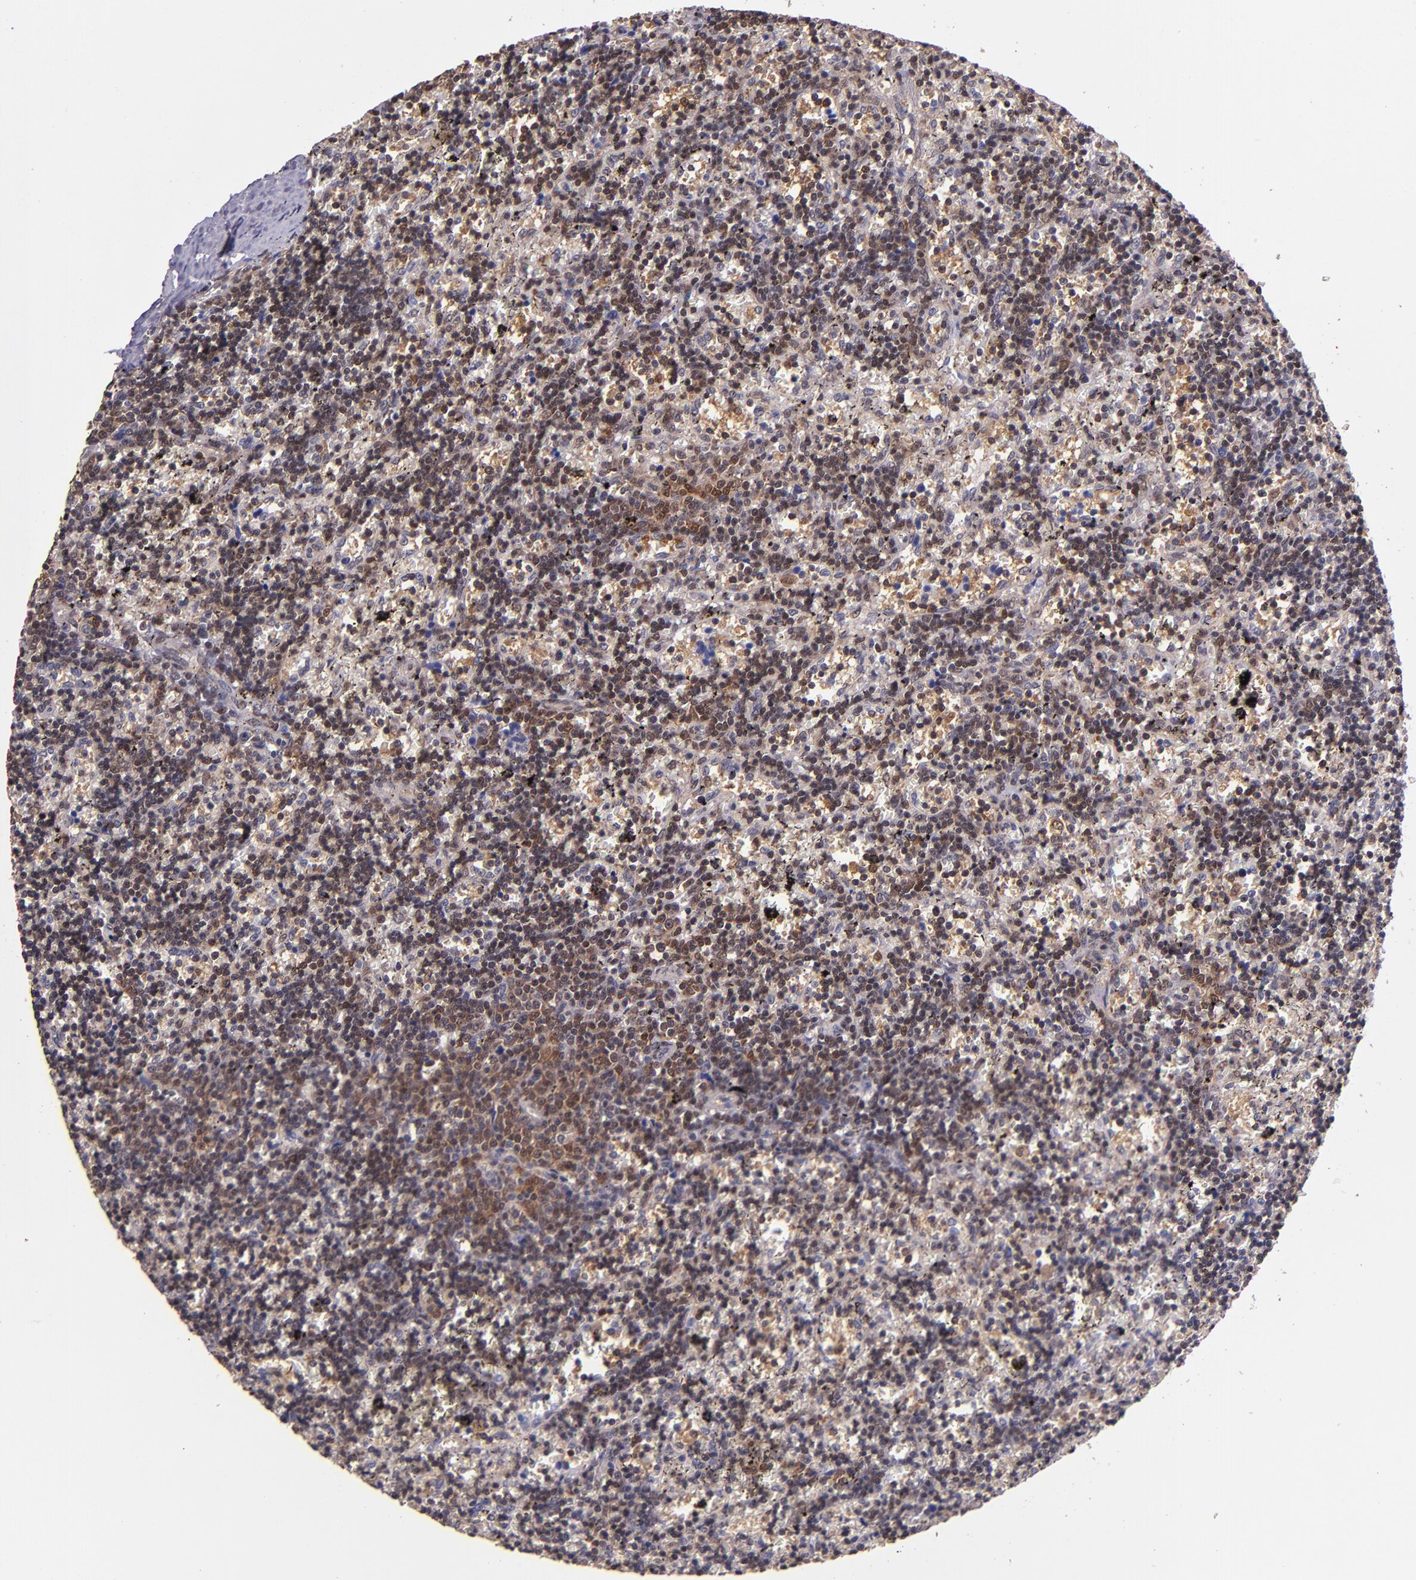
{"staining": {"intensity": "weak", "quantity": "25%-75%", "location": "cytoplasmic/membranous,nuclear"}, "tissue": "lymphoma", "cell_type": "Tumor cells", "image_type": "cancer", "snomed": [{"axis": "morphology", "description": "Malignant lymphoma, non-Hodgkin's type, Low grade"}, {"axis": "topography", "description": "Spleen"}], "caption": "This is an image of immunohistochemistry (IHC) staining of low-grade malignant lymphoma, non-Hodgkin's type, which shows weak staining in the cytoplasmic/membranous and nuclear of tumor cells.", "gene": "STAT6", "patient": {"sex": "male", "age": 60}}